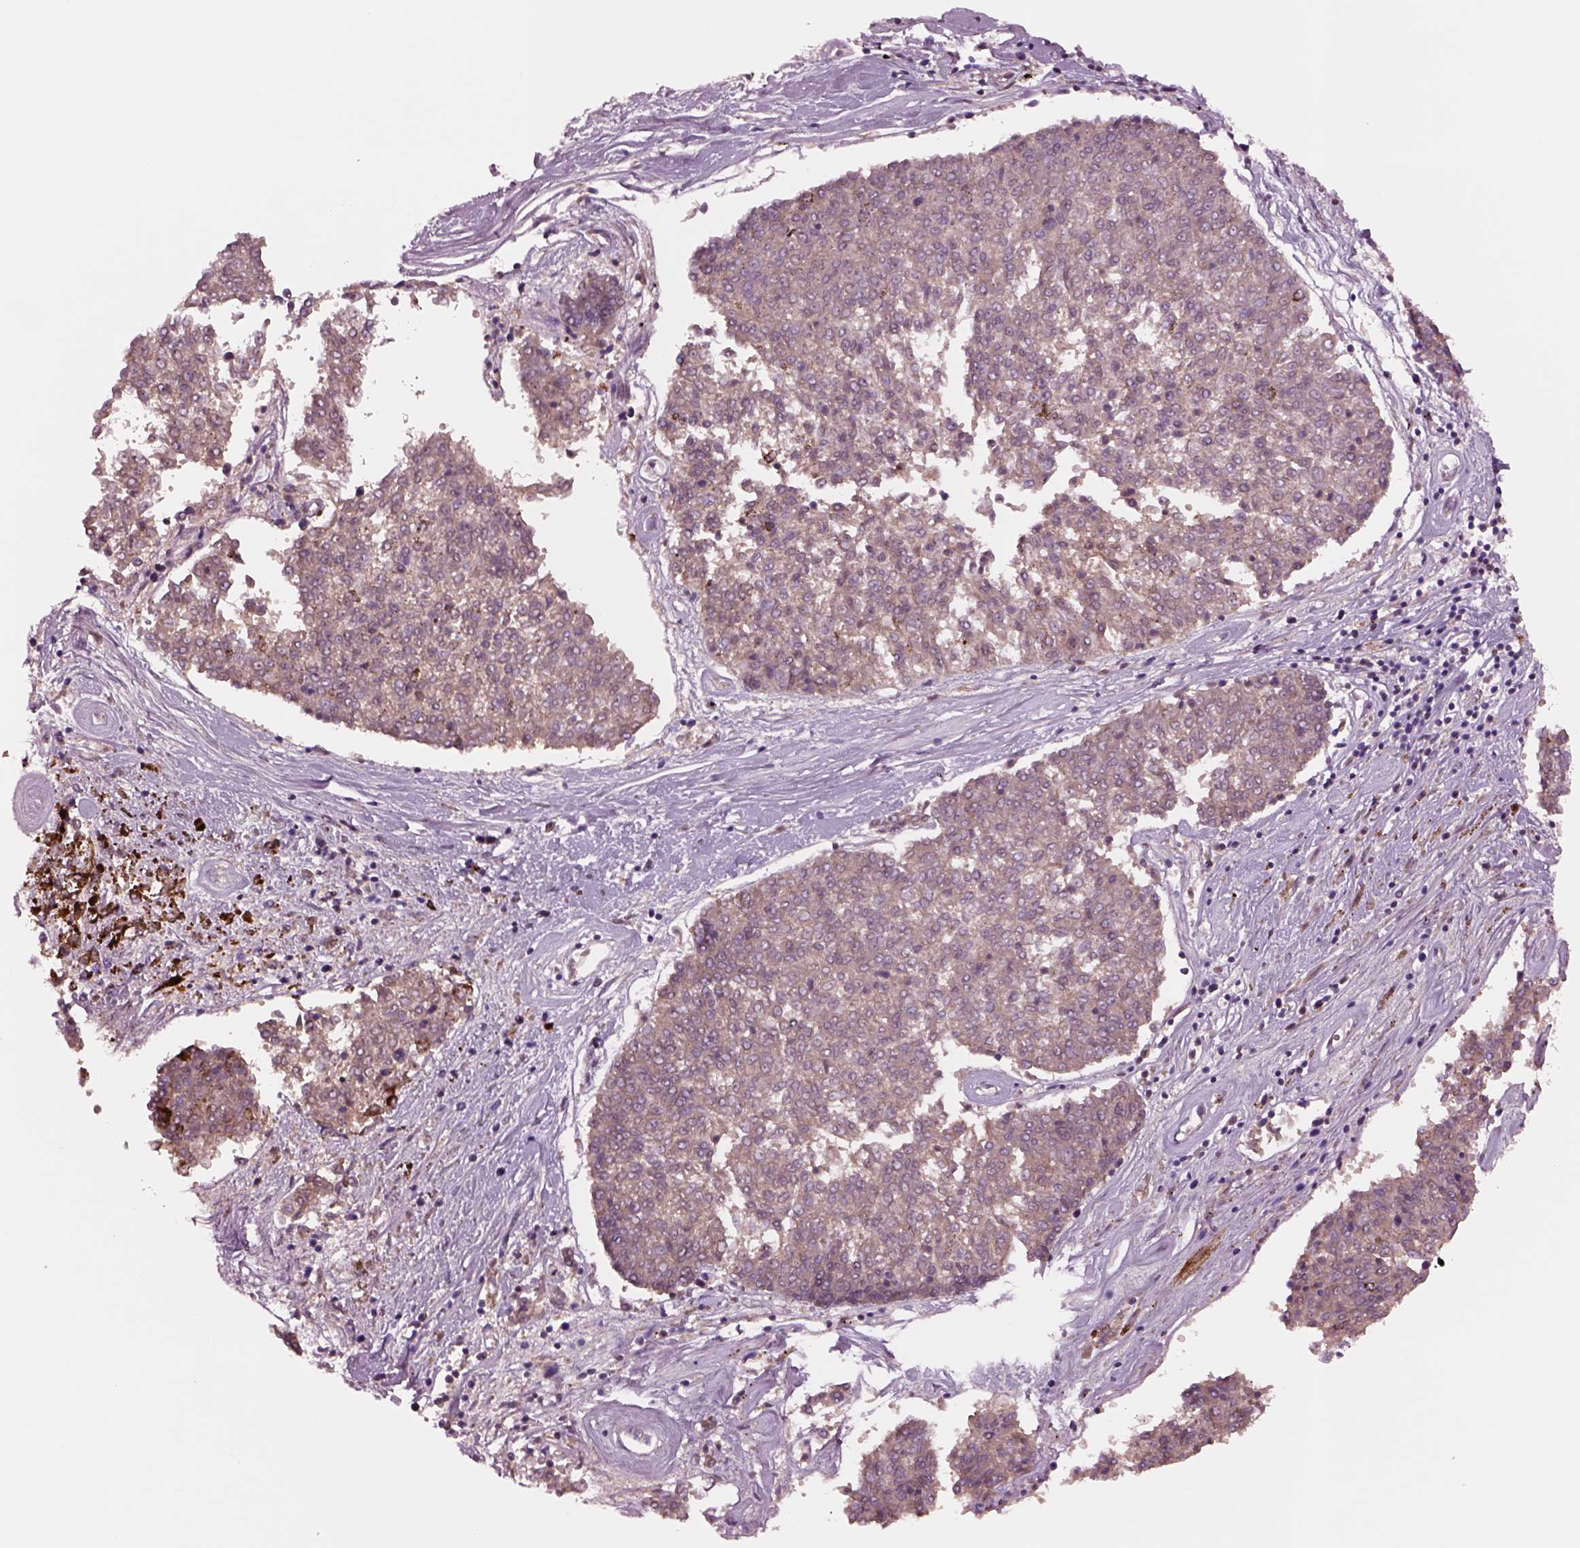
{"staining": {"intensity": "negative", "quantity": "none", "location": "none"}, "tissue": "melanoma", "cell_type": "Tumor cells", "image_type": "cancer", "snomed": [{"axis": "morphology", "description": "Malignant melanoma, NOS"}, {"axis": "topography", "description": "Skin"}], "caption": "Human melanoma stained for a protein using immunohistochemistry displays no staining in tumor cells.", "gene": "HTR1B", "patient": {"sex": "female", "age": 72}}